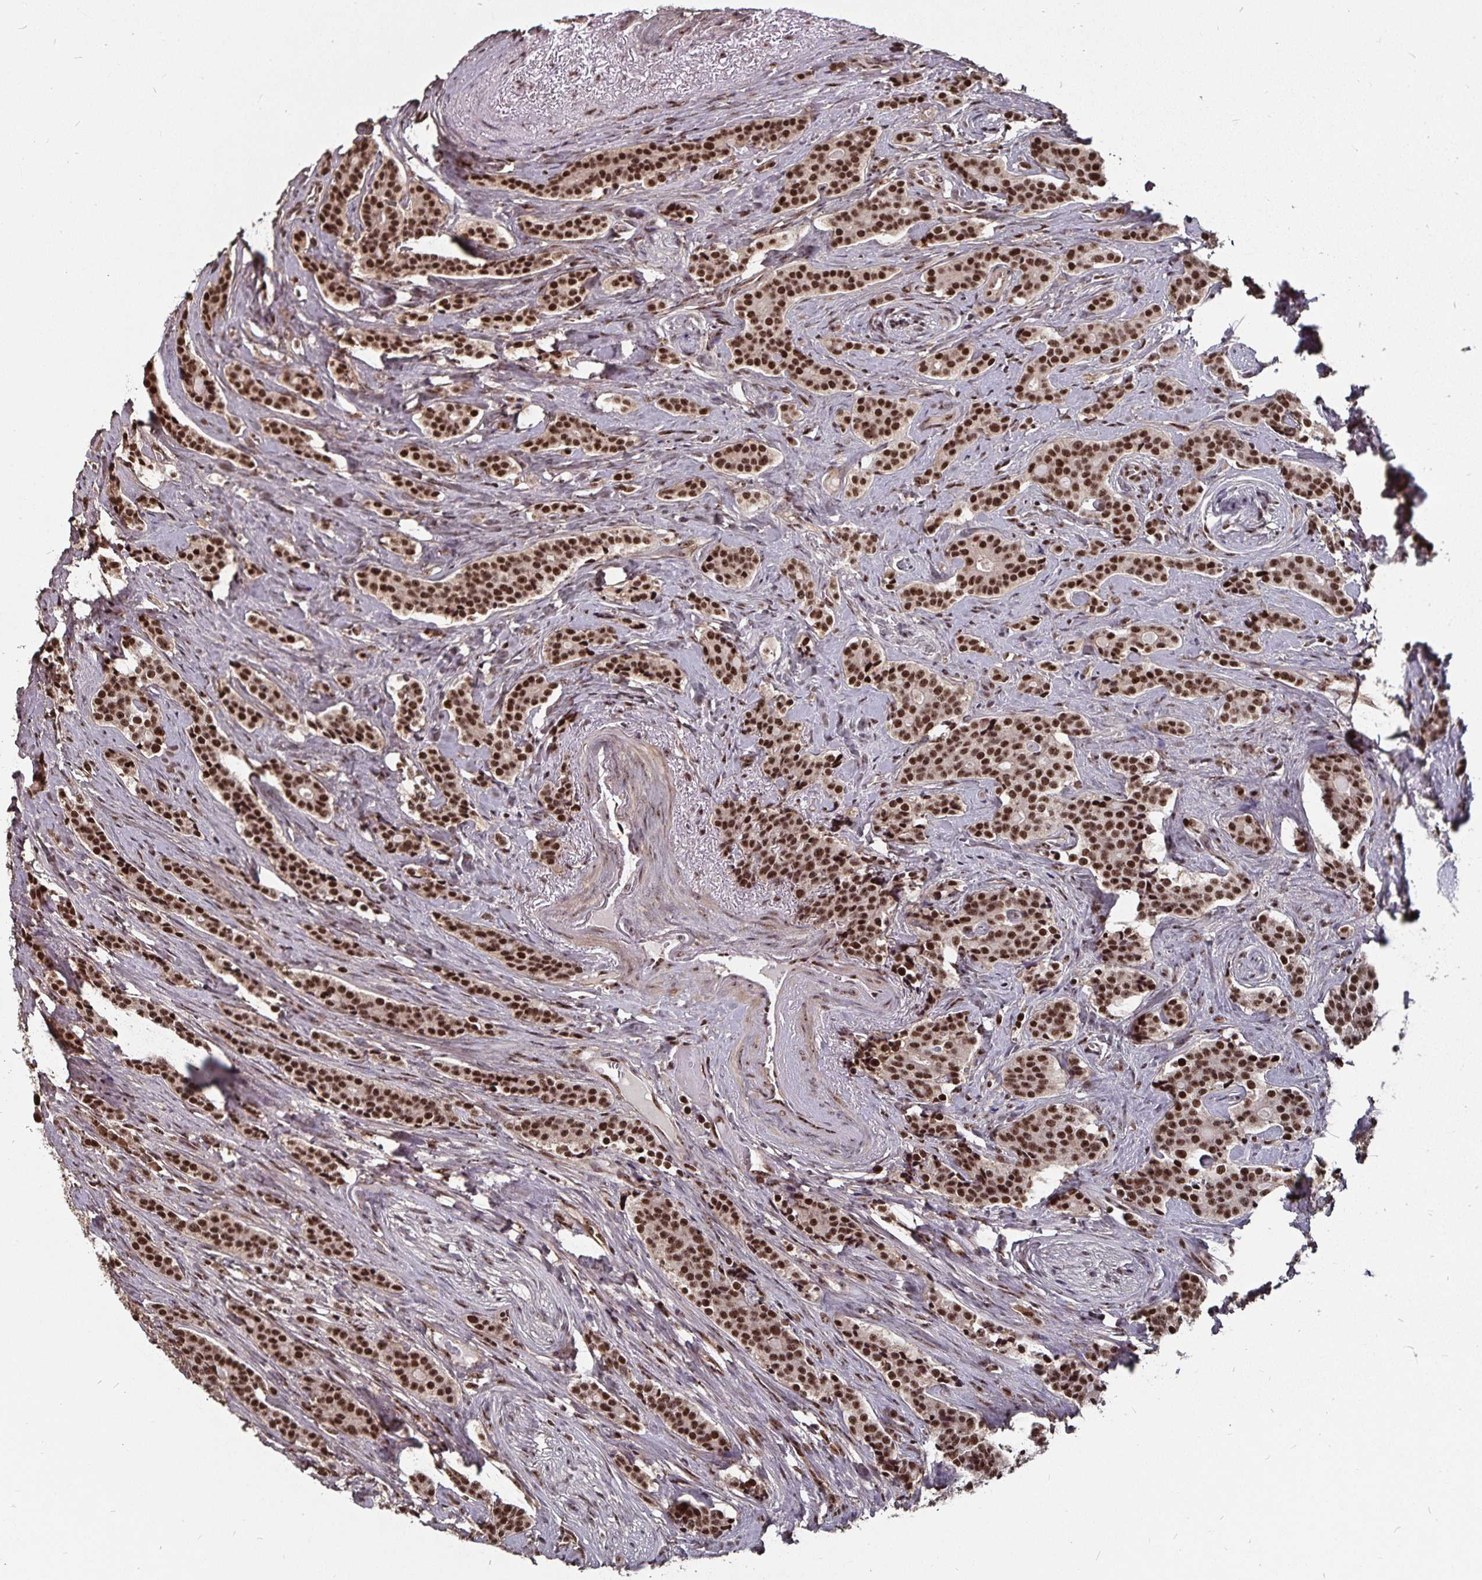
{"staining": {"intensity": "strong", "quantity": ">75%", "location": "nuclear"}, "tissue": "carcinoid", "cell_type": "Tumor cells", "image_type": "cancer", "snomed": [{"axis": "morphology", "description": "Carcinoid, malignant, NOS"}, {"axis": "topography", "description": "Small intestine"}], "caption": "Carcinoid stained with immunohistochemistry (IHC) displays strong nuclear staining in about >75% of tumor cells.", "gene": "LAS1L", "patient": {"sex": "female", "age": 73}}